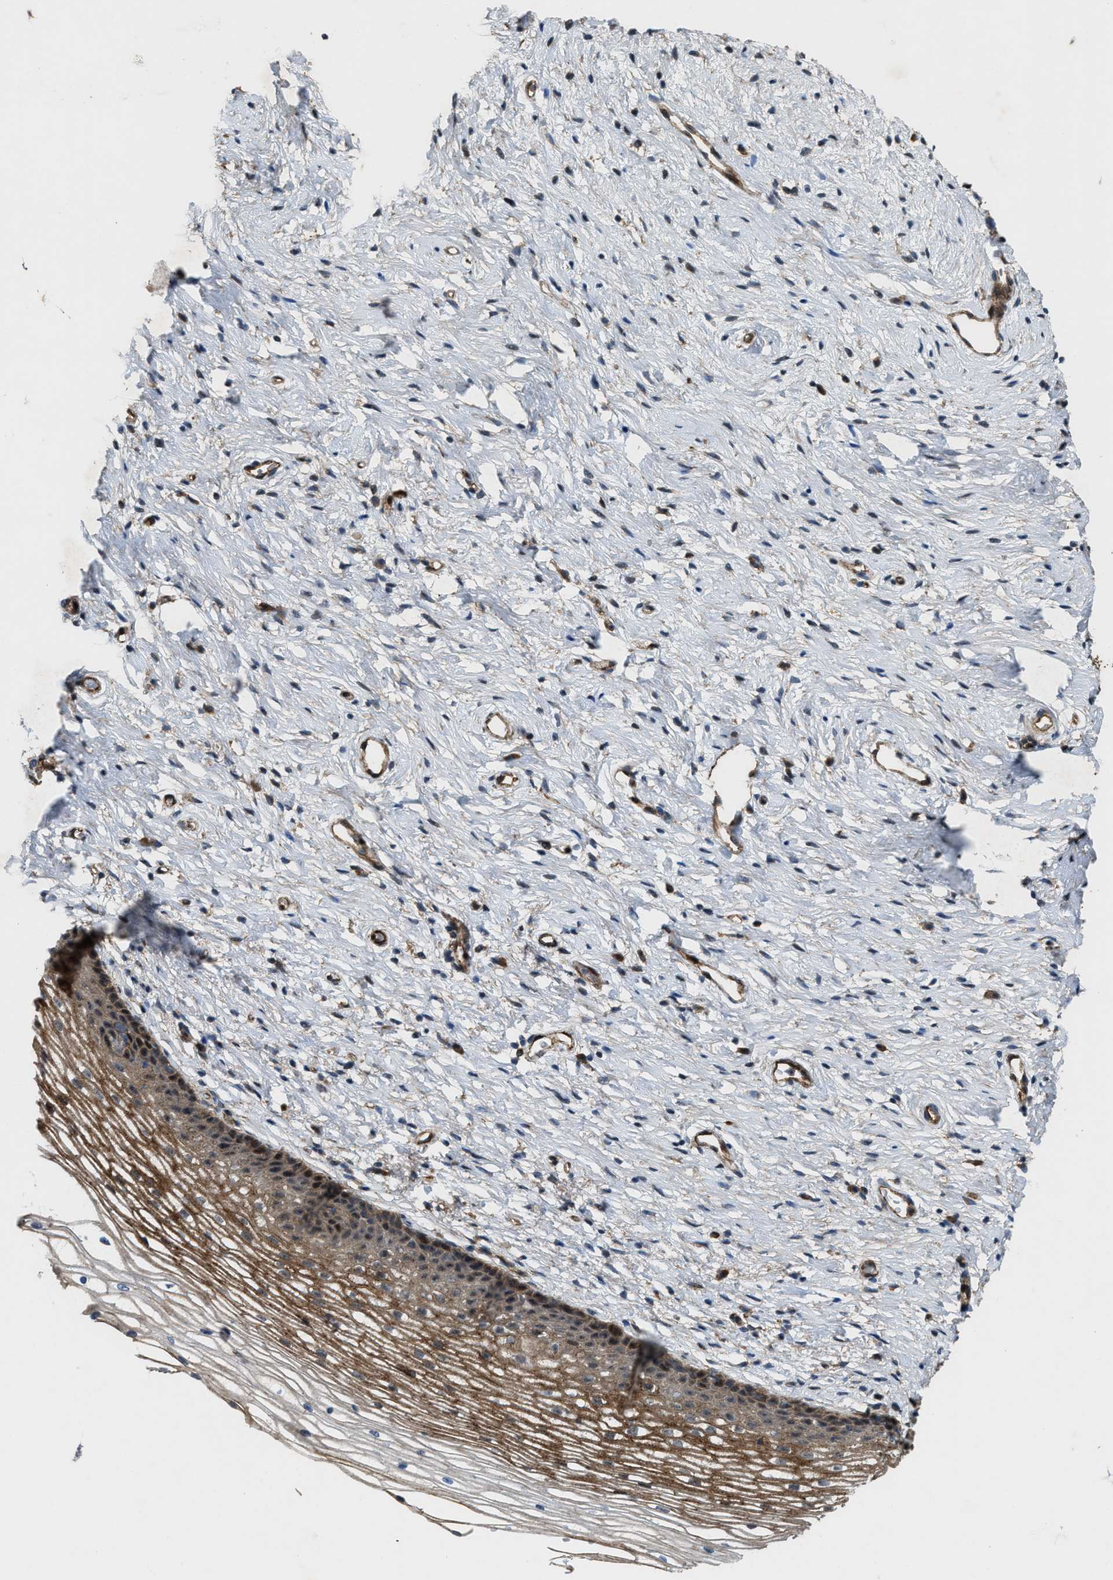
{"staining": {"intensity": "moderate", "quantity": ">75%", "location": "cytoplasmic/membranous"}, "tissue": "cervix", "cell_type": "Glandular cells", "image_type": "normal", "snomed": [{"axis": "morphology", "description": "Normal tissue, NOS"}, {"axis": "topography", "description": "Cervix"}], "caption": "IHC histopathology image of benign cervix: human cervix stained using immunohistochemistry (IHC) displays medium levels of moderate protein expression localized specifically in the cytoplasmic/membranous of glandular cells, appearing as a cytoplasmic/membranous brown color.", "gene": "LRRC72", "patient": {"sex": "female", "age": 77}}